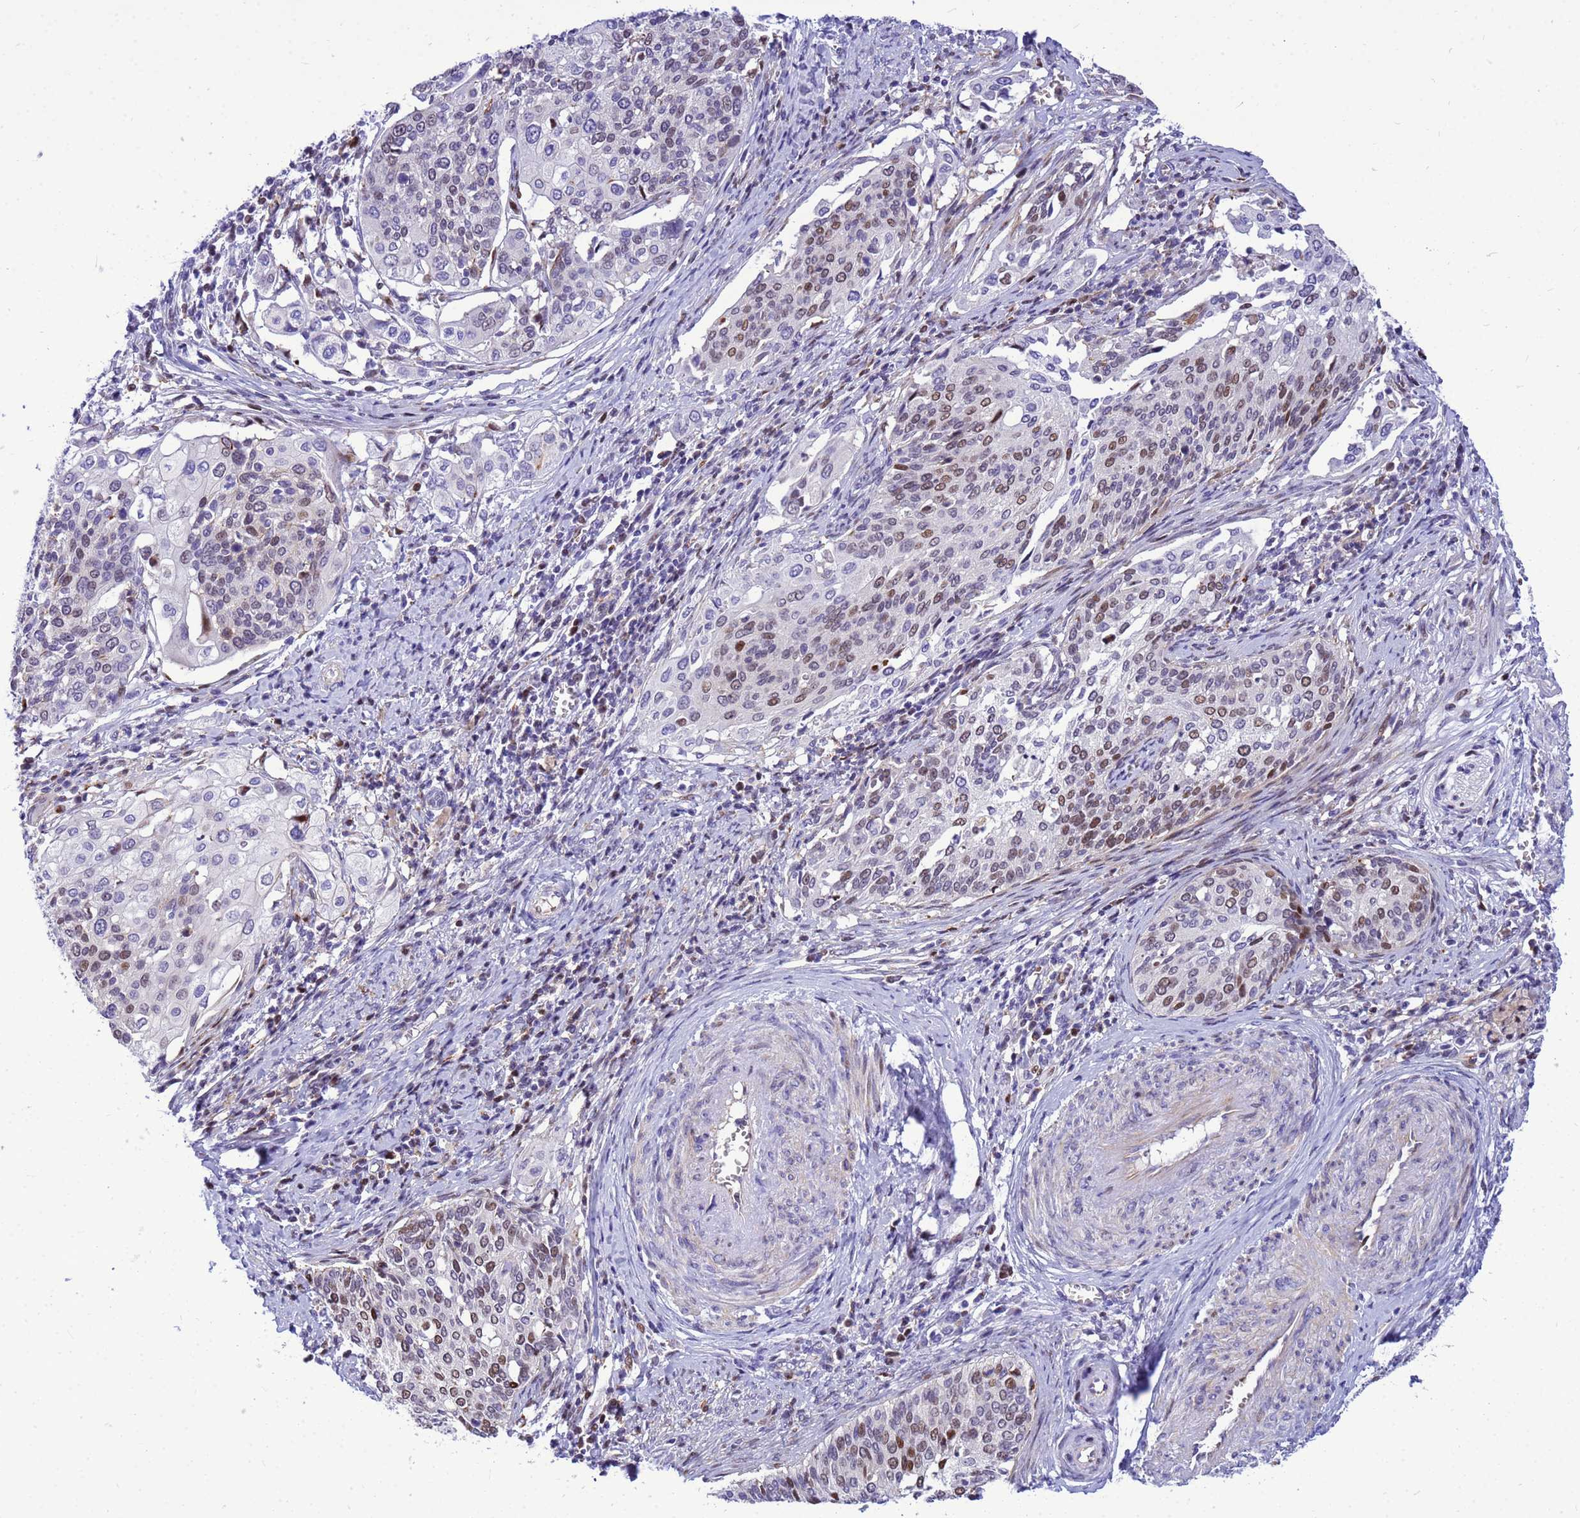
{"staining": {"intensity": "moderate", "quantity": "25%-75%", "location": "nuclear"}, "tissue": "cervical cancer", "cell_type": "Tumor cells", "image_type": "cancer", "snomed": [{"axis": "morphology", "description": "Squamous cell carcinoma, NOS"}, {"axis": "topography", "description": "Cervix"}], "caption": "A brown stain labels moderate nuclear positivity of a protein in human cervical squamous cell carcinoma tumor cells. Nuclei are stained in blue.", "gene": "ADAMTS7", "patient": {"sex": "female", "age": 44}}